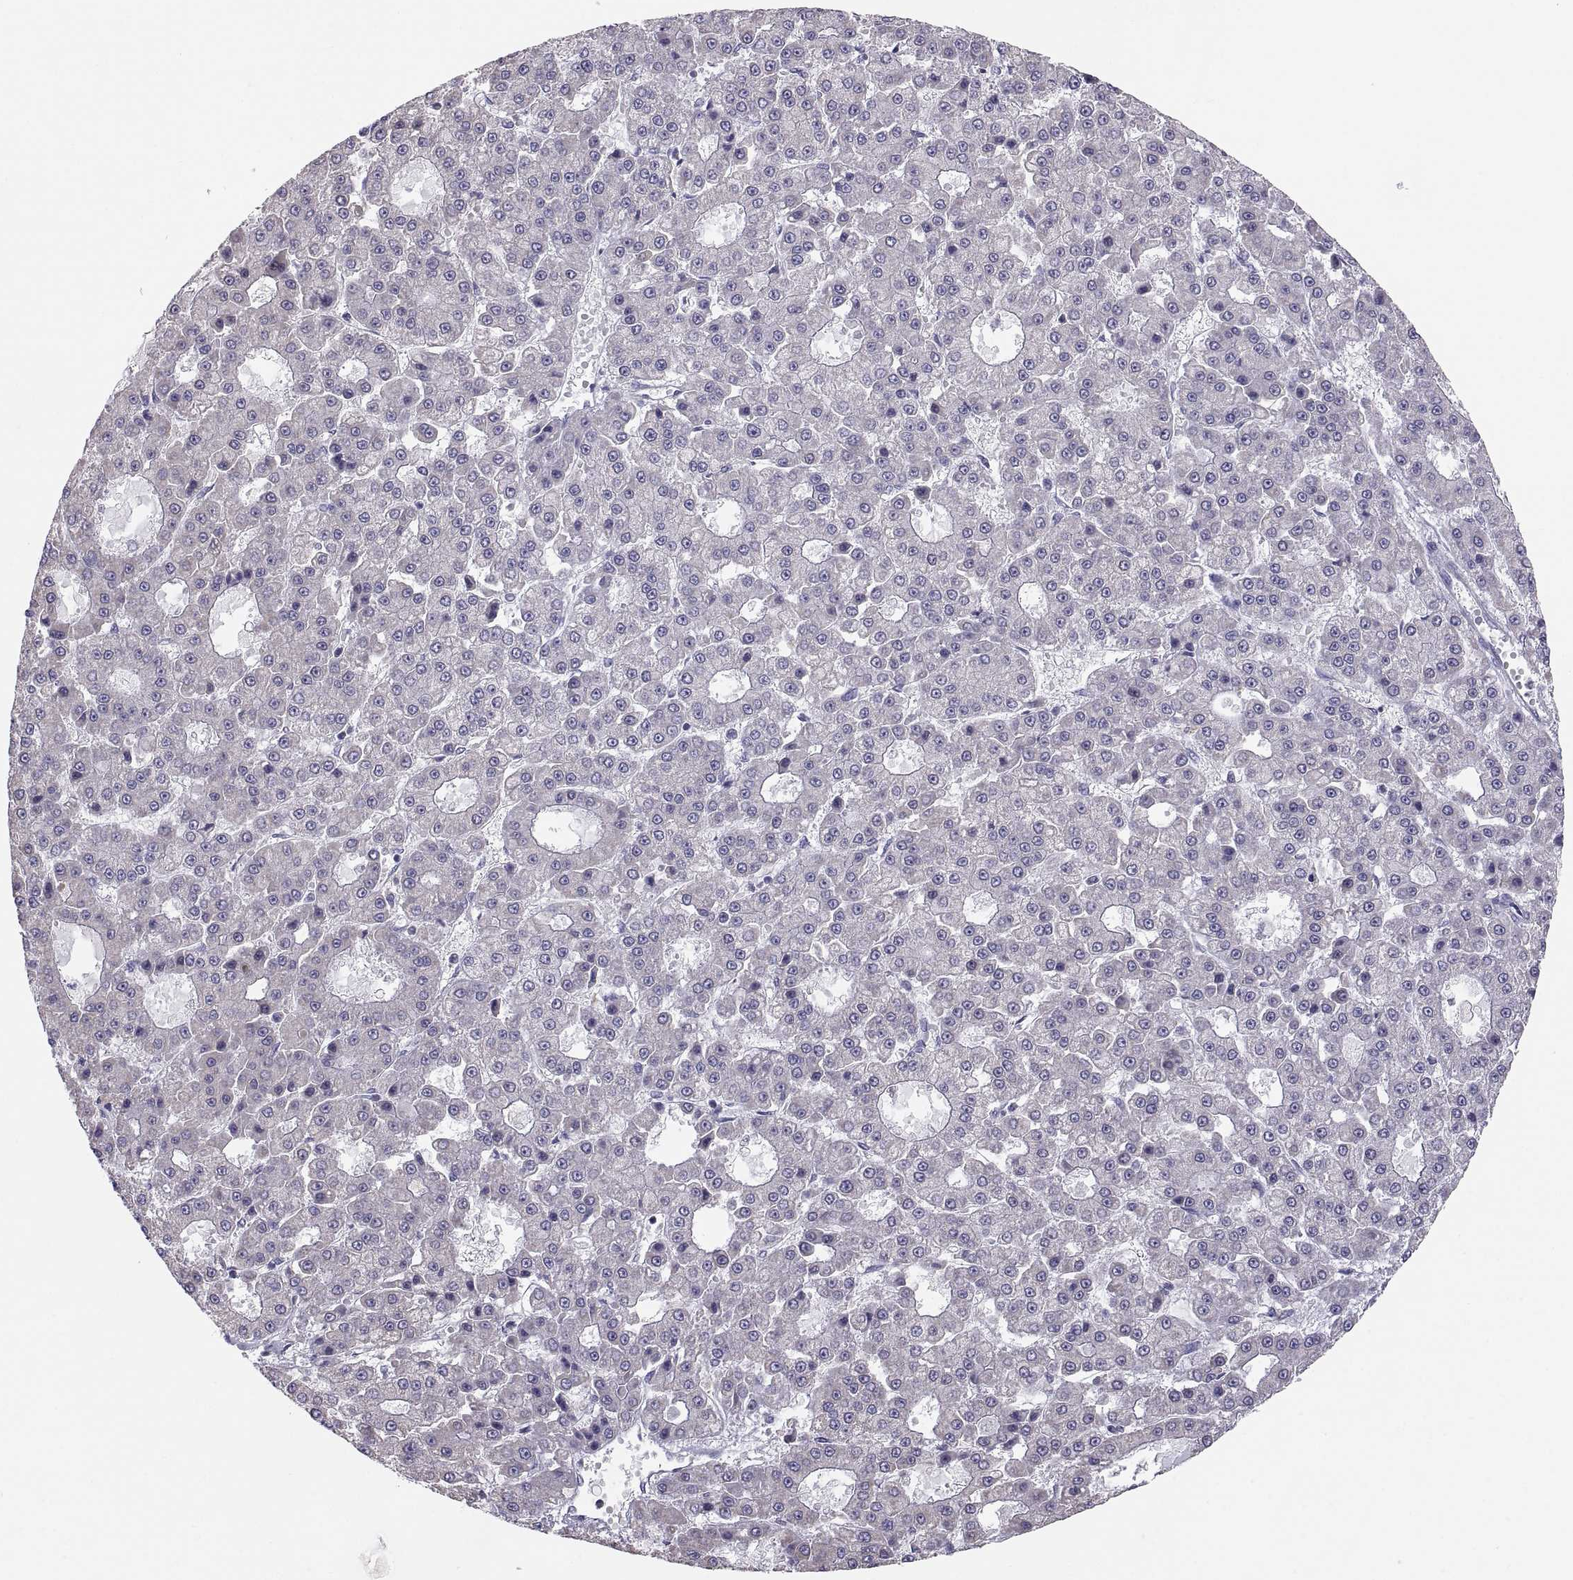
{"staining": {"intensity": "negative", "quantity": "none", "location": "none"}, "tissue": "liver cancer", "cell_type": "Tumor cells", "image_type": "cancer", "snomed": [{"axis": "morphology", "description": "Carcinoma, Hepatocellular, NOS"}, {"axis": "topography", "description": "Liver"}], "caption": "This is a histopathology image of IHC staining of liver cancer, which shows no positivity in tumor cells.", "gene": "TNNC1", "patient": {"sex": "male", "age": 70}}